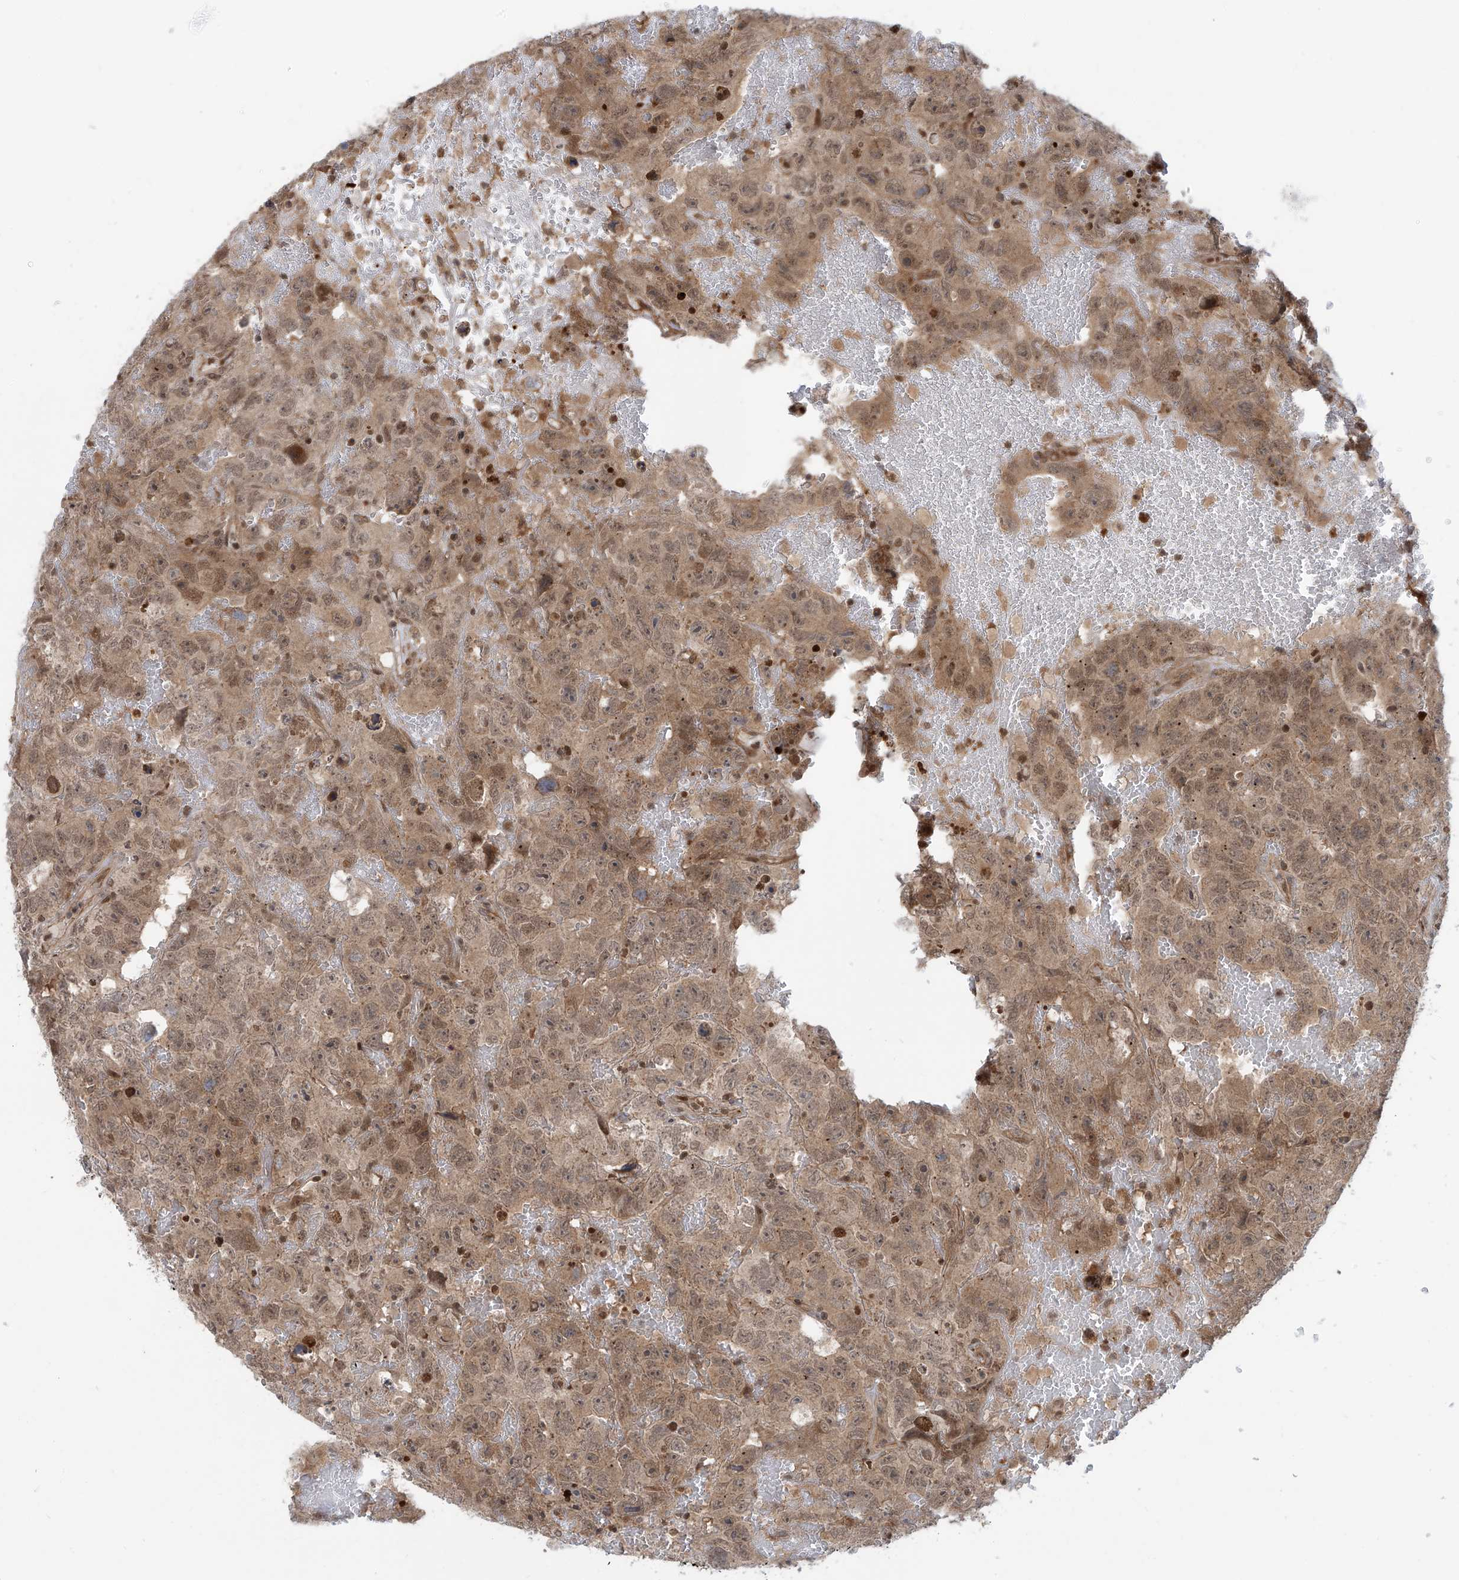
{"staining": {"intensity": "moderate", "quantity": ">75%", "location": "cytoplasmic/membranous,nuclear"}, "tissue": "testis cancer", "cell_type": "Tumor cells", "image_type": "cancer", "snomed": [{"axis": "morphology", "description": "Carcinoma, Embryonal, NOS"}, {"axis": "topography", "description": "Testis"}], "caption": "Protein expression analysis of human embryonal carcinoma (testis) reveals moderate cytoplasmic/membranous and nuclear staining in approximately >75% of tumor cells. (Brightfield microscopy of DAB IHC at high magnification).", "gene": "LAGE3", "patient": {"sex": "male", "age": 45}}